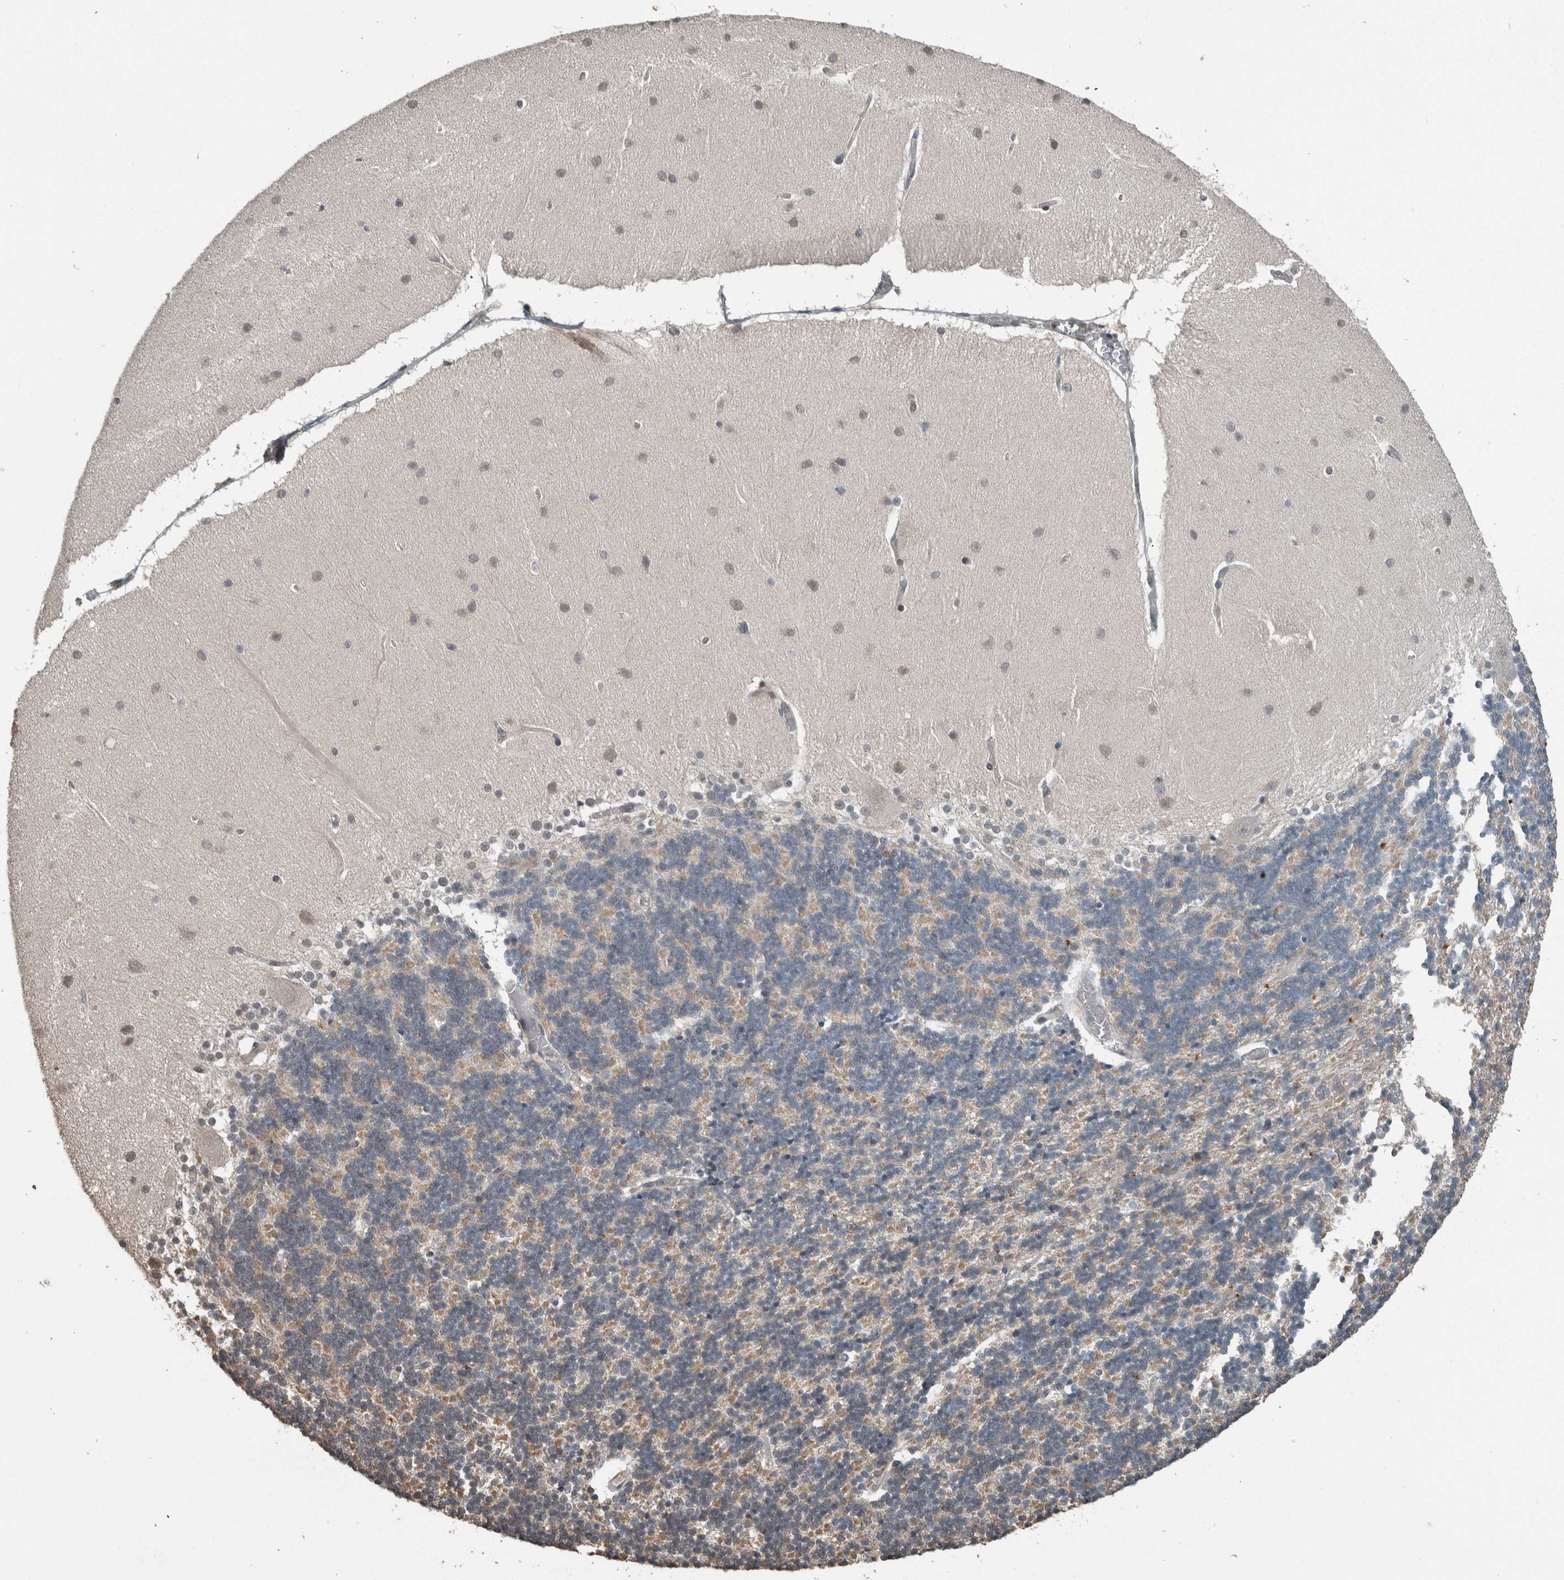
{"staining": {"intensity": "weak", "quantity": "25%-75%", "location": "cytoplasmic/membranous"}, "tissue": "cerebellum", "cell_type": "Cells in granular layer", "image_type": "normal", "snomed": [{"axis": "morphology", "description": "Normal tissue, NOS"}, {"axis": "topography", "description": "Cerebellum"}], "caption": "Cells in granular layer exhibit low levels of weak cytoplasmic/membranous staining in approximately 25%-75% of cells in unremarkable cerebellum.", "gene": "MYO1E", "patient": {"sex": "female", "age": 54}}